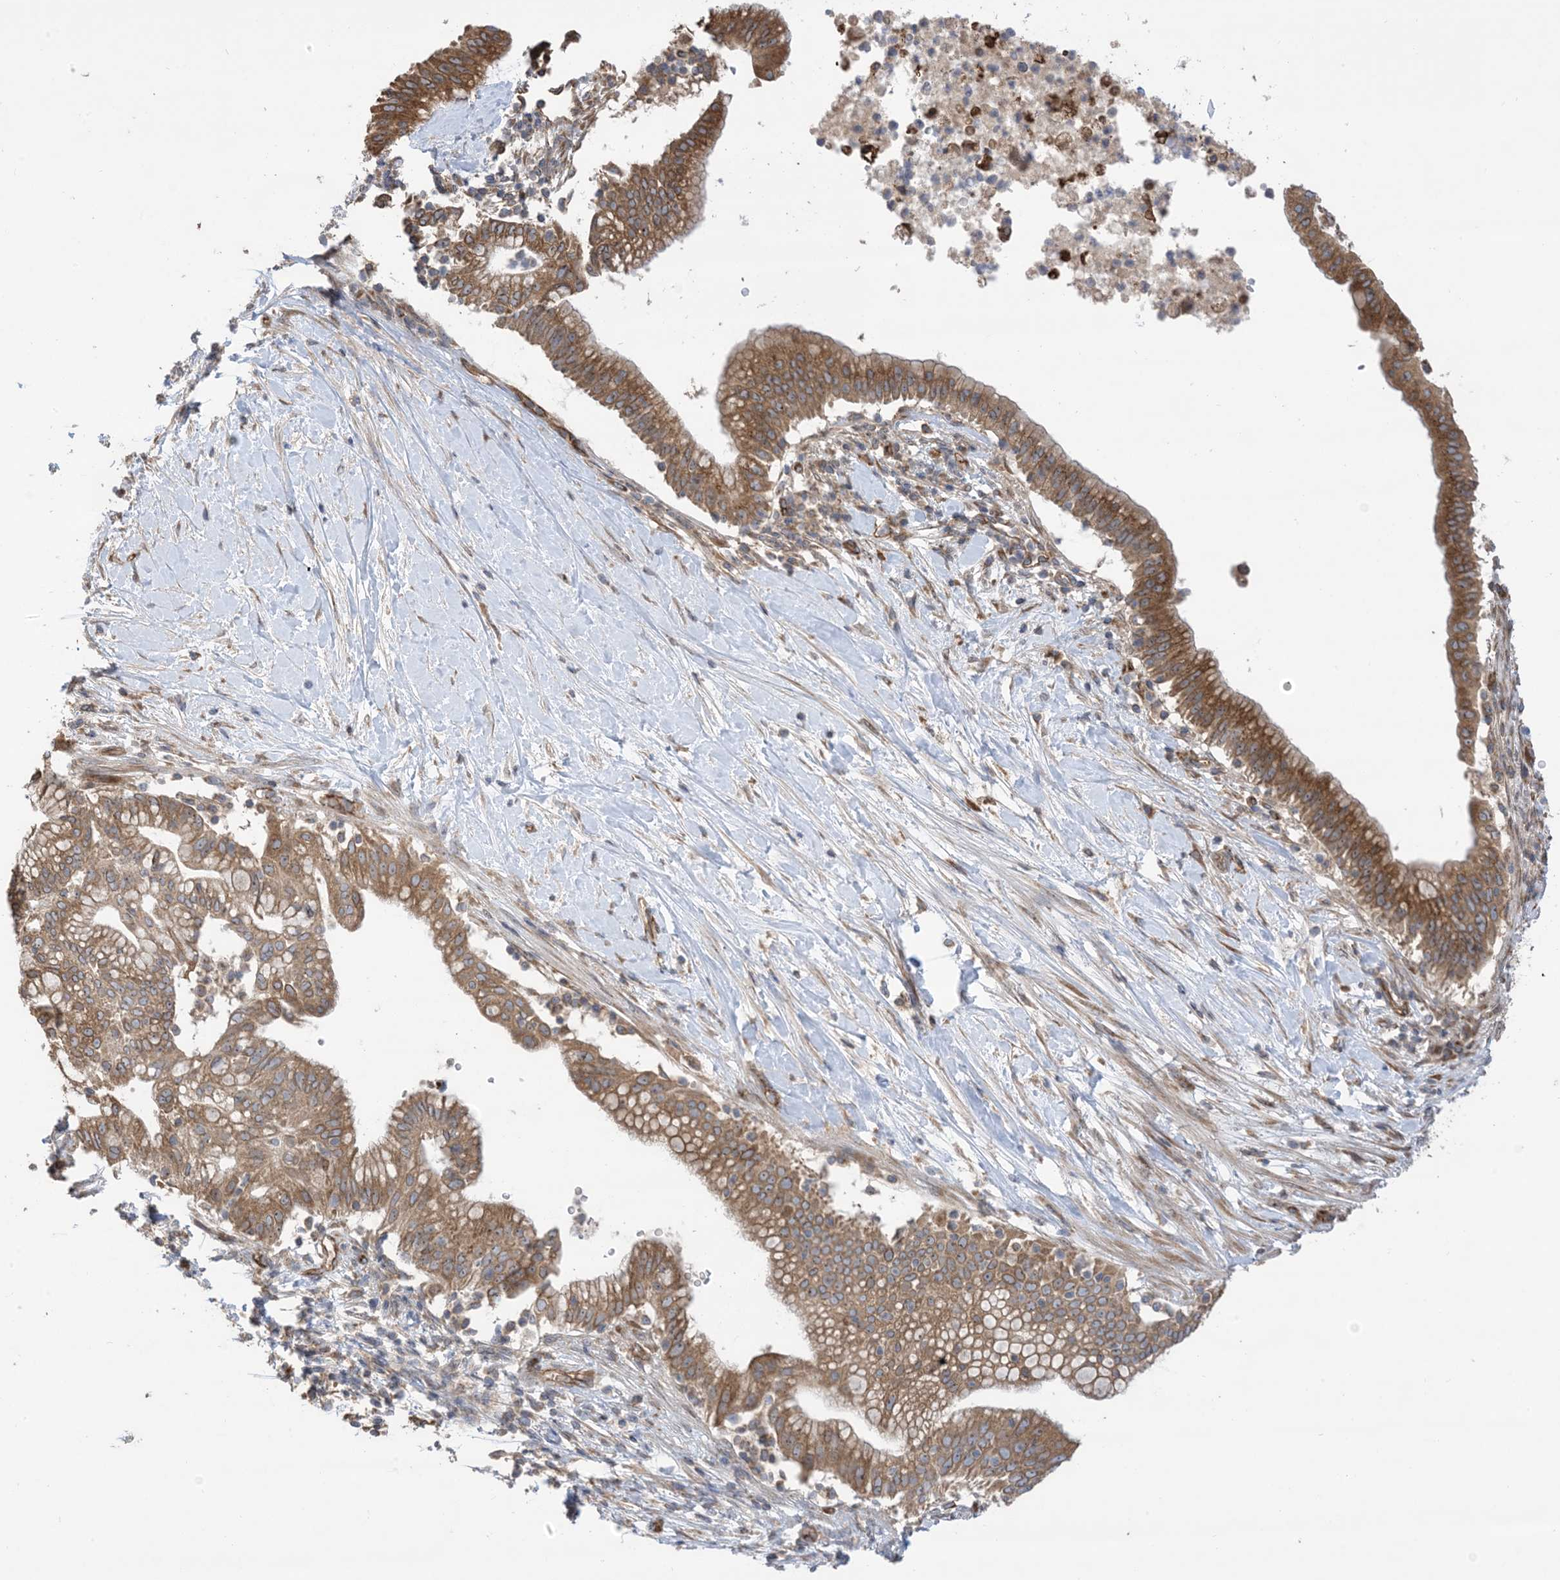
{"staining": {"intensity": "moderate", "quantity": ">75%", "location": "cytoplasmic/membranous"}, "tissue": "pancreatic cancer", "cell_type": "Tumor cells", "image_type": "cancer", "snomed": [{"axis": "morphology", "description": "Adenocarcinoma, NOS"}, {"axis": "topography", "description": "Pancreas"}], "caption": "The micrograph exhibits immunohistochemical staining of pancreatic adenocarcinoma. There is moderate cytoplasmic/membranous positivity is present in about >75% of tumor cells. The staining is performed using DAB brown chromogen to label protein expression. The nuclei are counter-stained blue using hematoxylin.", "gene": "CLEC16A", "patient": {"sex": "male", "age": 68}}